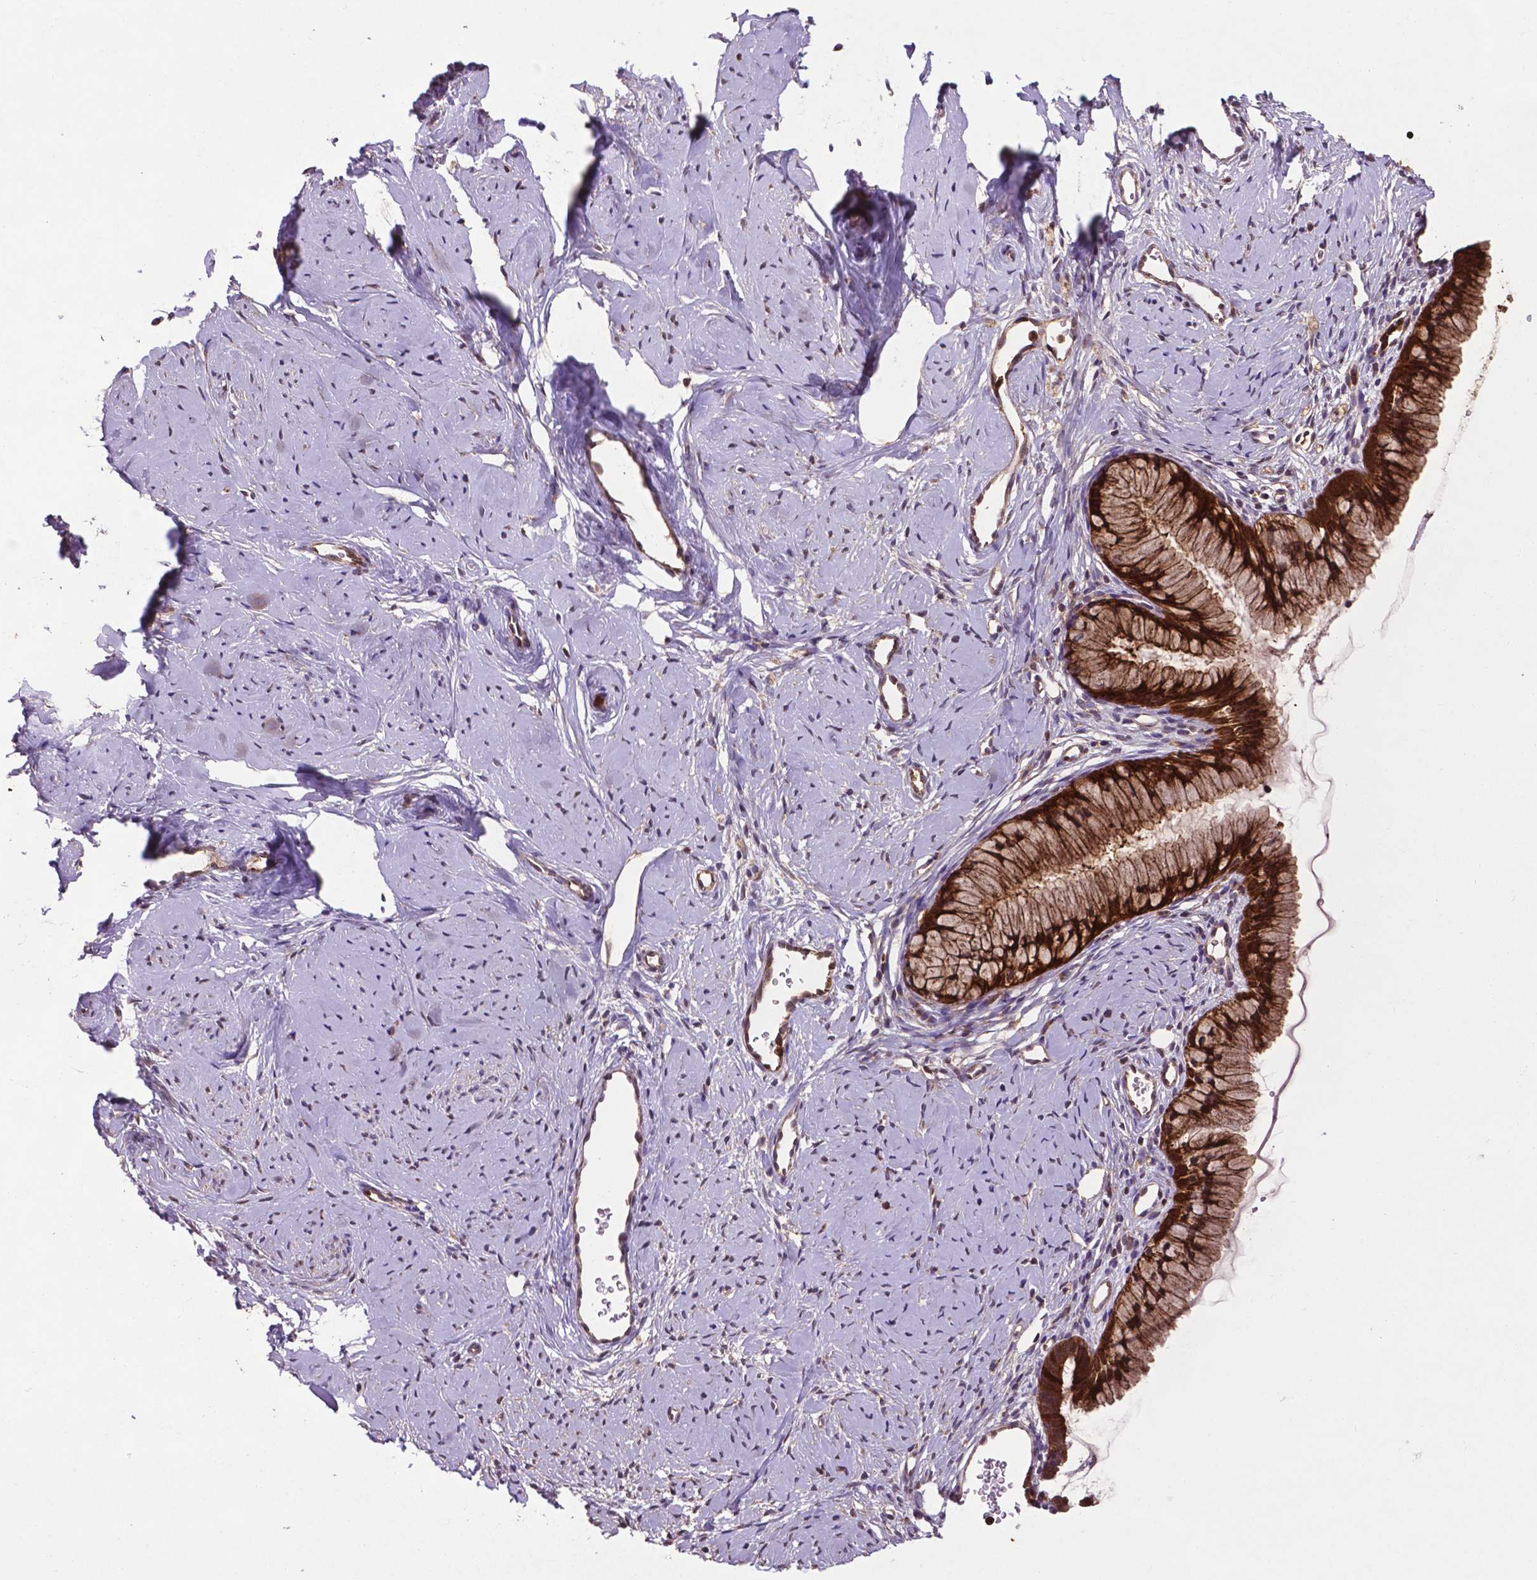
{"staining": {"intensity": "strong", "quantity": ">75%", "location": "cytoplasmic/membranous"}, "tissue": "cervix", "cell_type": "Glandular cells", "image_type": "normal", "snomed": [{"axis": "morphology", "description": "Normal tissue, NOS"}, {"axis": "topography", "description": "Cervix"}], "caption": "Immunohistochemistry image of benign cervix: cervix stained using immunohistochemistry displays high levels of strong protein expression localized specifically in the cytoplasmic/membranous of glandular cells, appearing as a cytoplasmic/membranous brown color.", "gene": "SMAD3", "patient": {"sex": "female", "age": 40}}